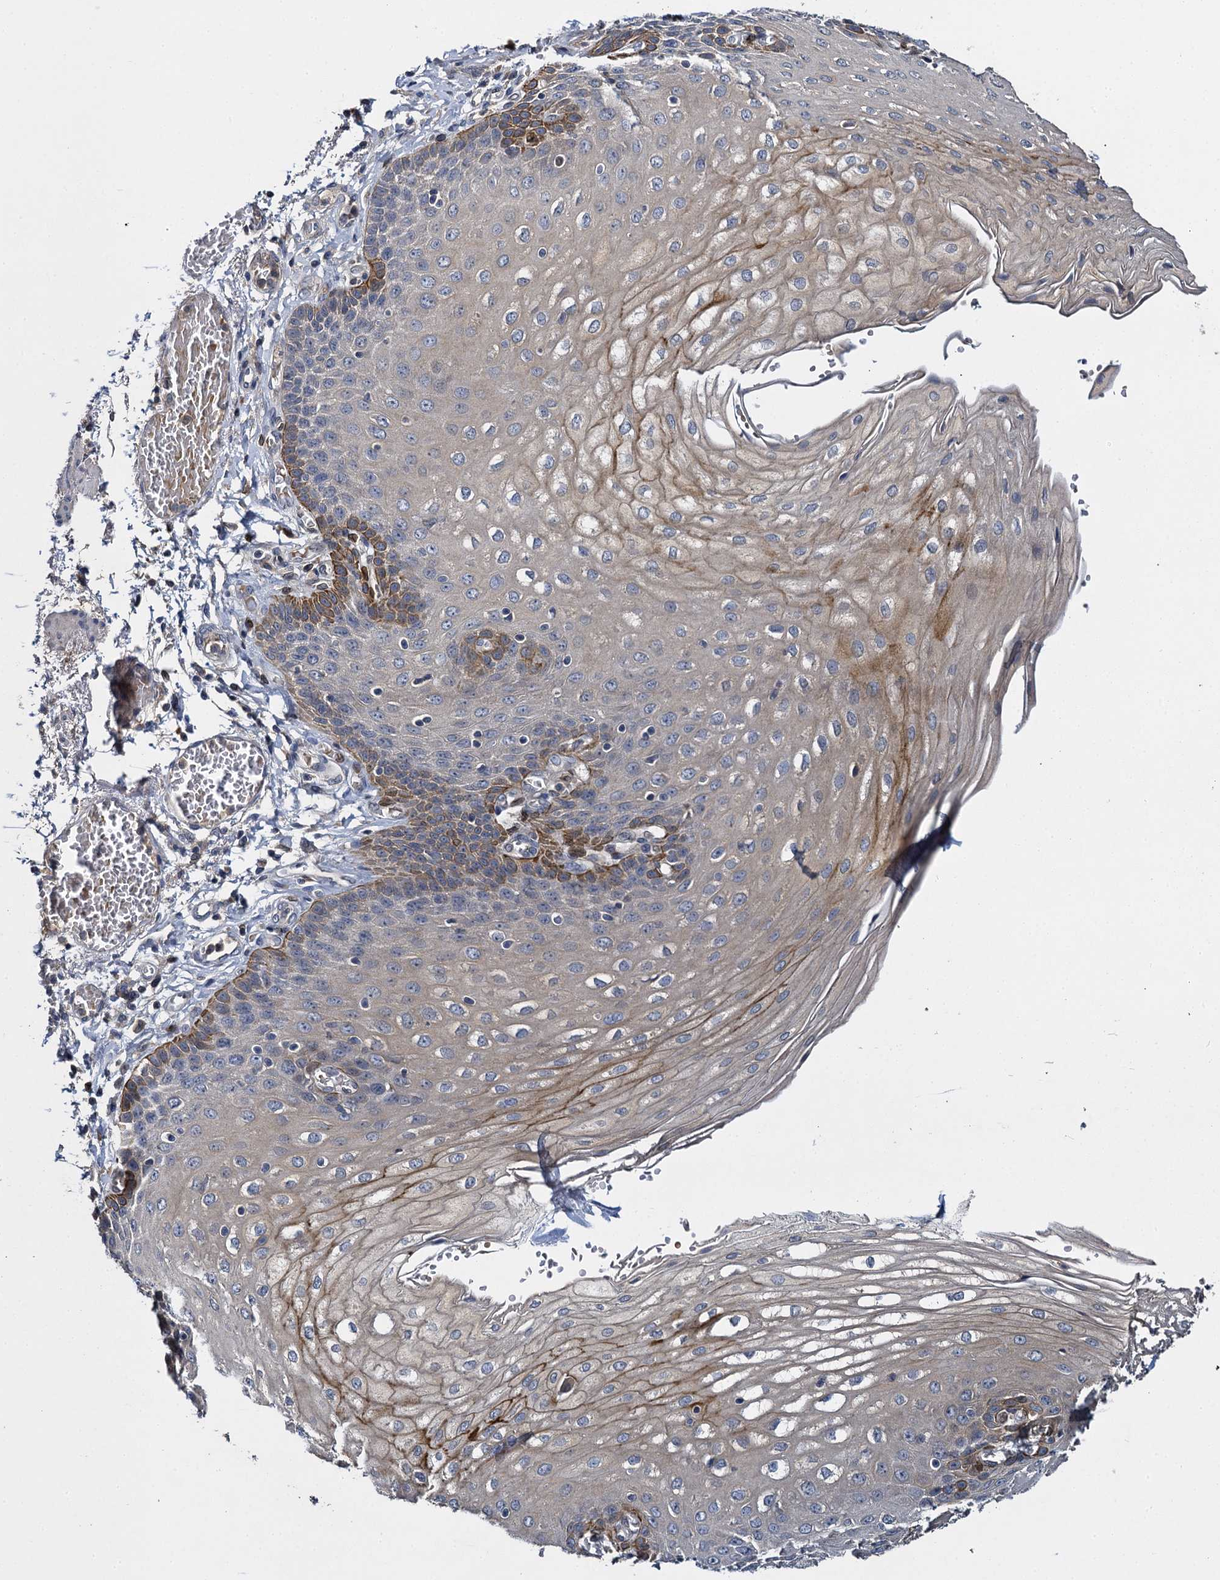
{"staining": {"intensity": "moderate", "quantity": "<25%", "location": "cytoplasmic/membranous"}, "tissue": "esophagus", "cell_type": "Squamous epithelial cells", "image_type": "normal", "snomed": [{"axis": "morphology", "description": "Normal tissue, NOS"}, {"axis": "topography", "description": "Esophagus"}], "caption": "A low amount of moderate cytoplasmic/membranous expression is identified in approximately <25% of squamous epithelial cells in normal esophagus. (Brightfield microscopy of DAB IHC at high magnification).", "gene": "SLC11A2", "patient": {"sex": "male", "age": 81}}